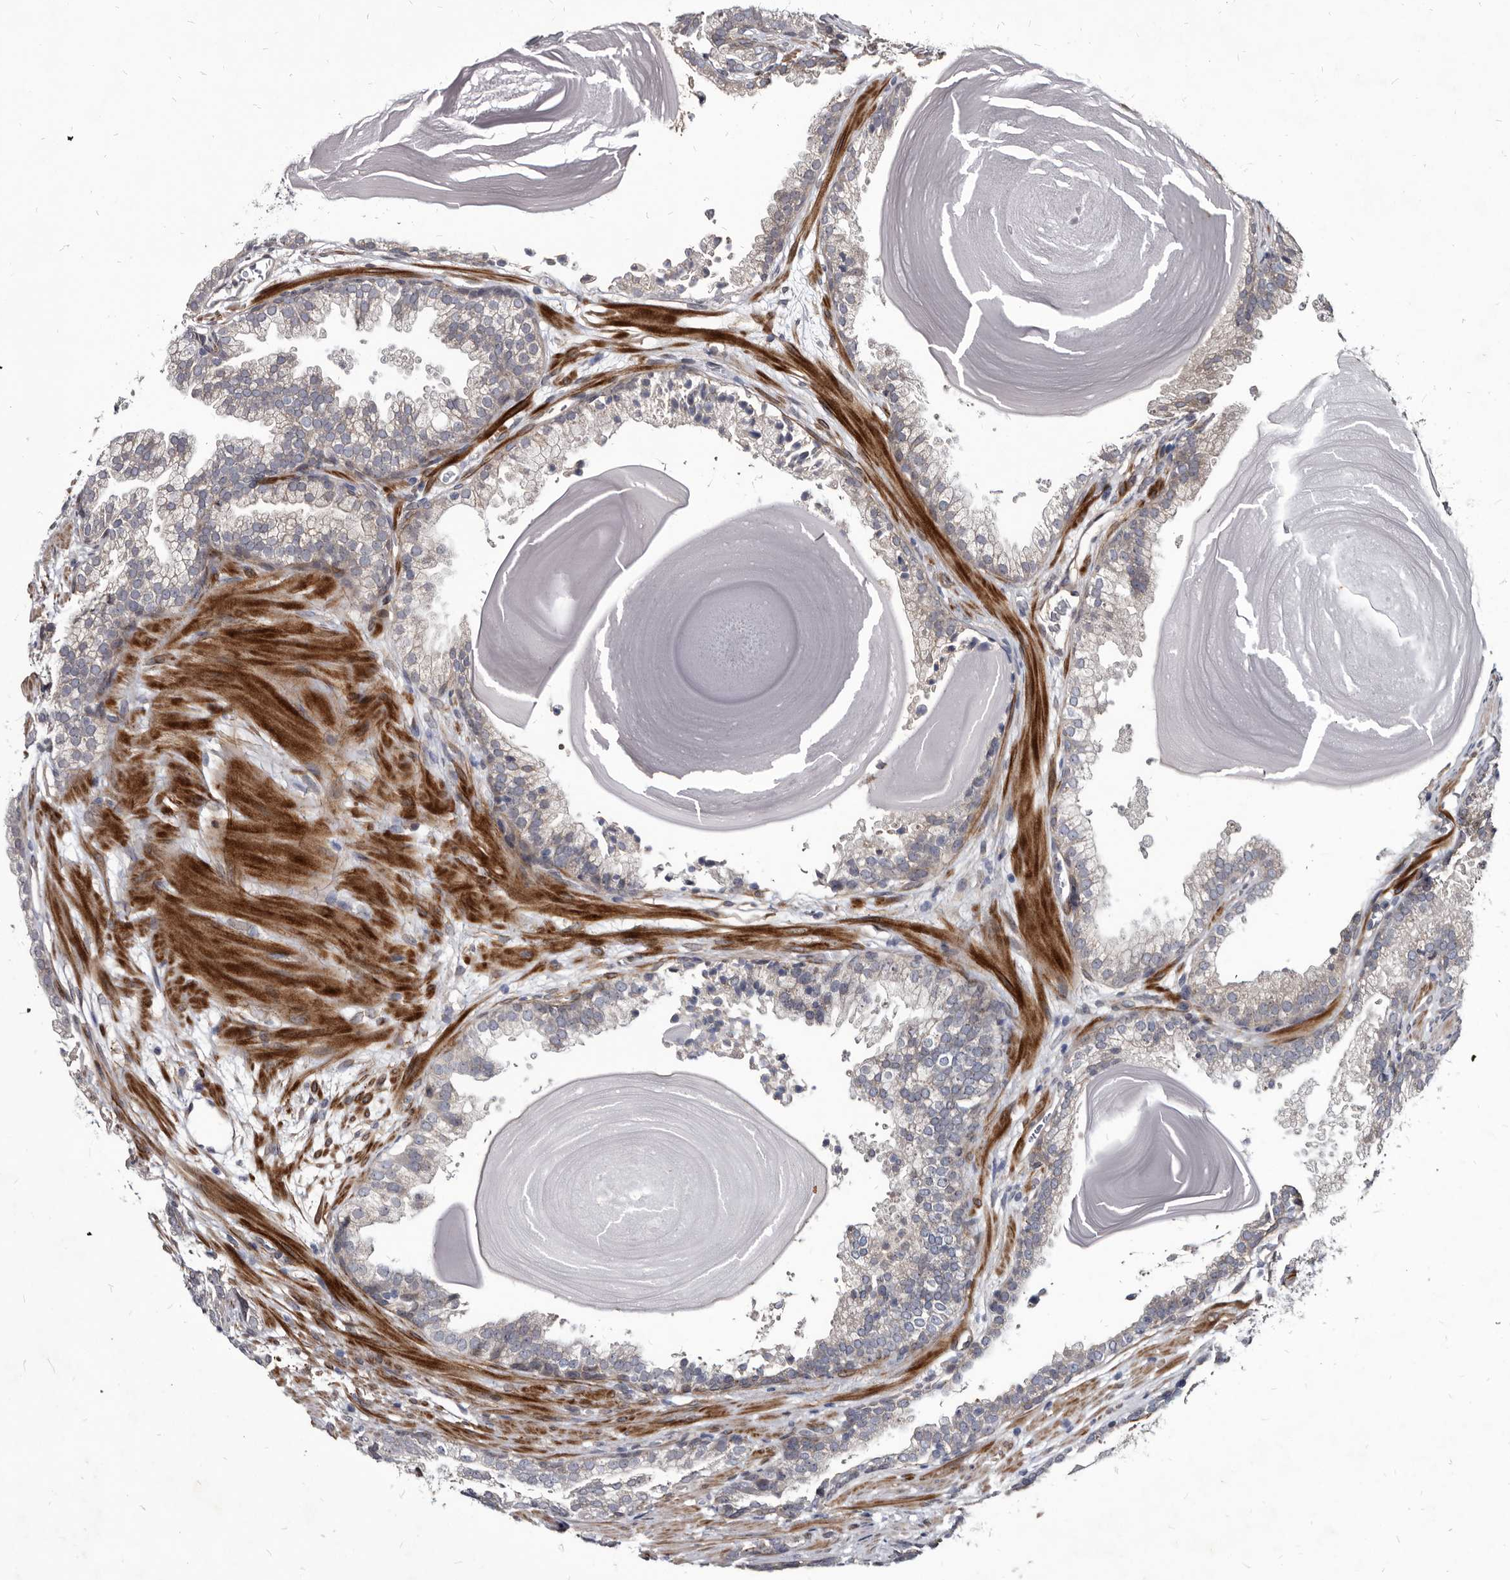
{"staining": {"intensity": "negative", "quantity": "none", "location": "none"}, "tissue": "prostate cancer", "cell_type": "Tumor cells", "image_type": "cancer", "snomed": [{"axis": "morphology", "description": "Adenocarcinoma, High grade"}, {"axis": "topography", "description": "Prostate"}], "caption": "The image exhibits no significant positivity in tumor cells of prostate cancer.", "gene": "PROM1", "patient": {"sex": "male", "age": 62}}